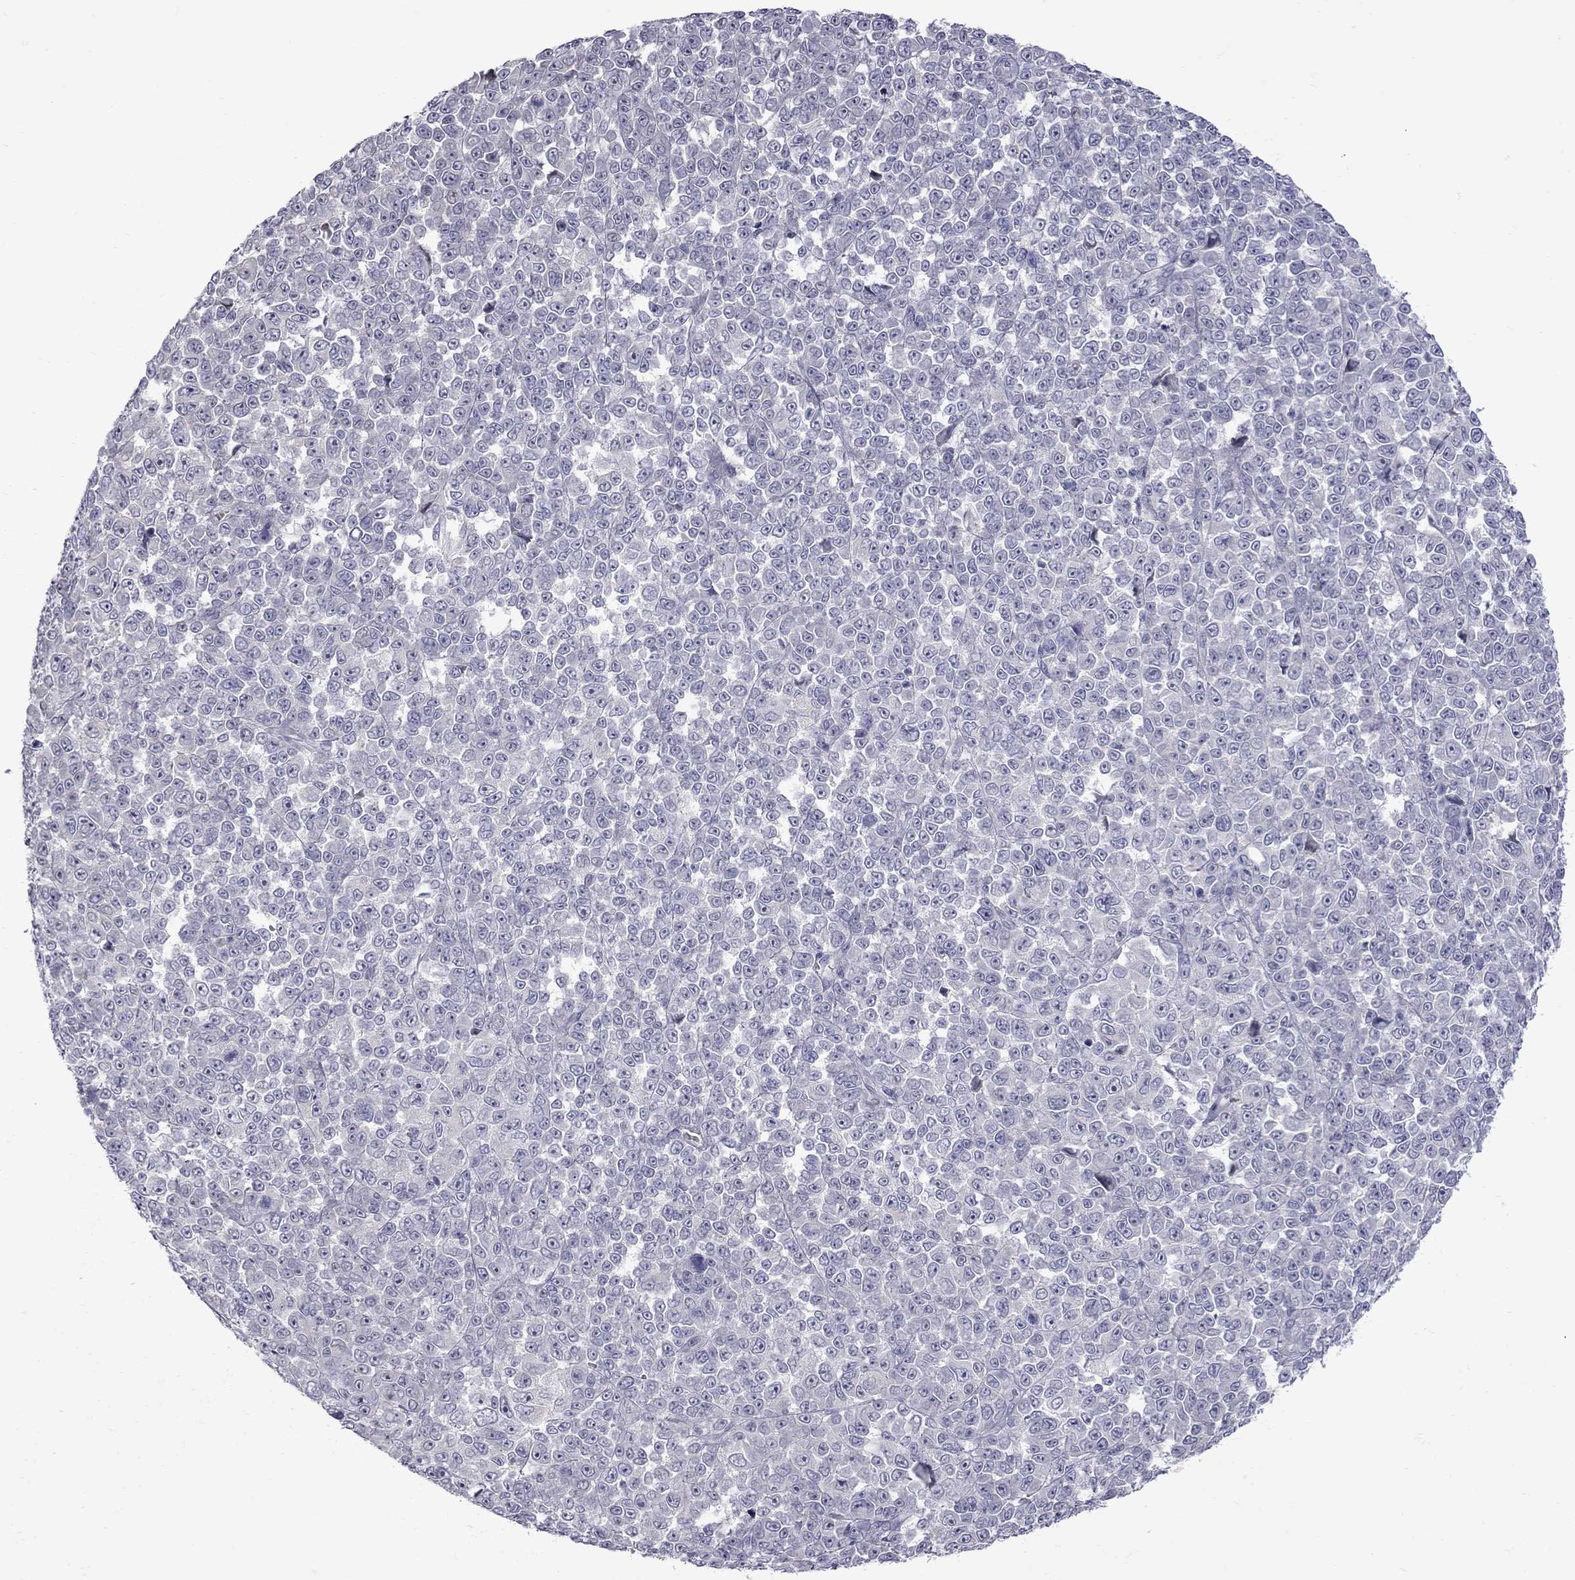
{"staining": {"intensity": "negative", "quantity": "none", "location": "none"}, "tissue": "melanoma", "cell_type": "Tumor cells", "image_type": "cancer", "snomed": [{"axis": "morphology", "description": "Malignant melanoma, NOS"}, {"axis": "topography", "description": "Skin"}], "caption": "A high-resolution photomicrograph shows immunohistochemistry (IHC) staining of melanoma, which exhibits no significant staining in tumor cells. (Brightfield microscopy of DAB (3,3'-diaminobenzidine) immunohistochemistry at high magnification).", "gene": "NRARP", "patient": {"sex": "female", "age": 95}}